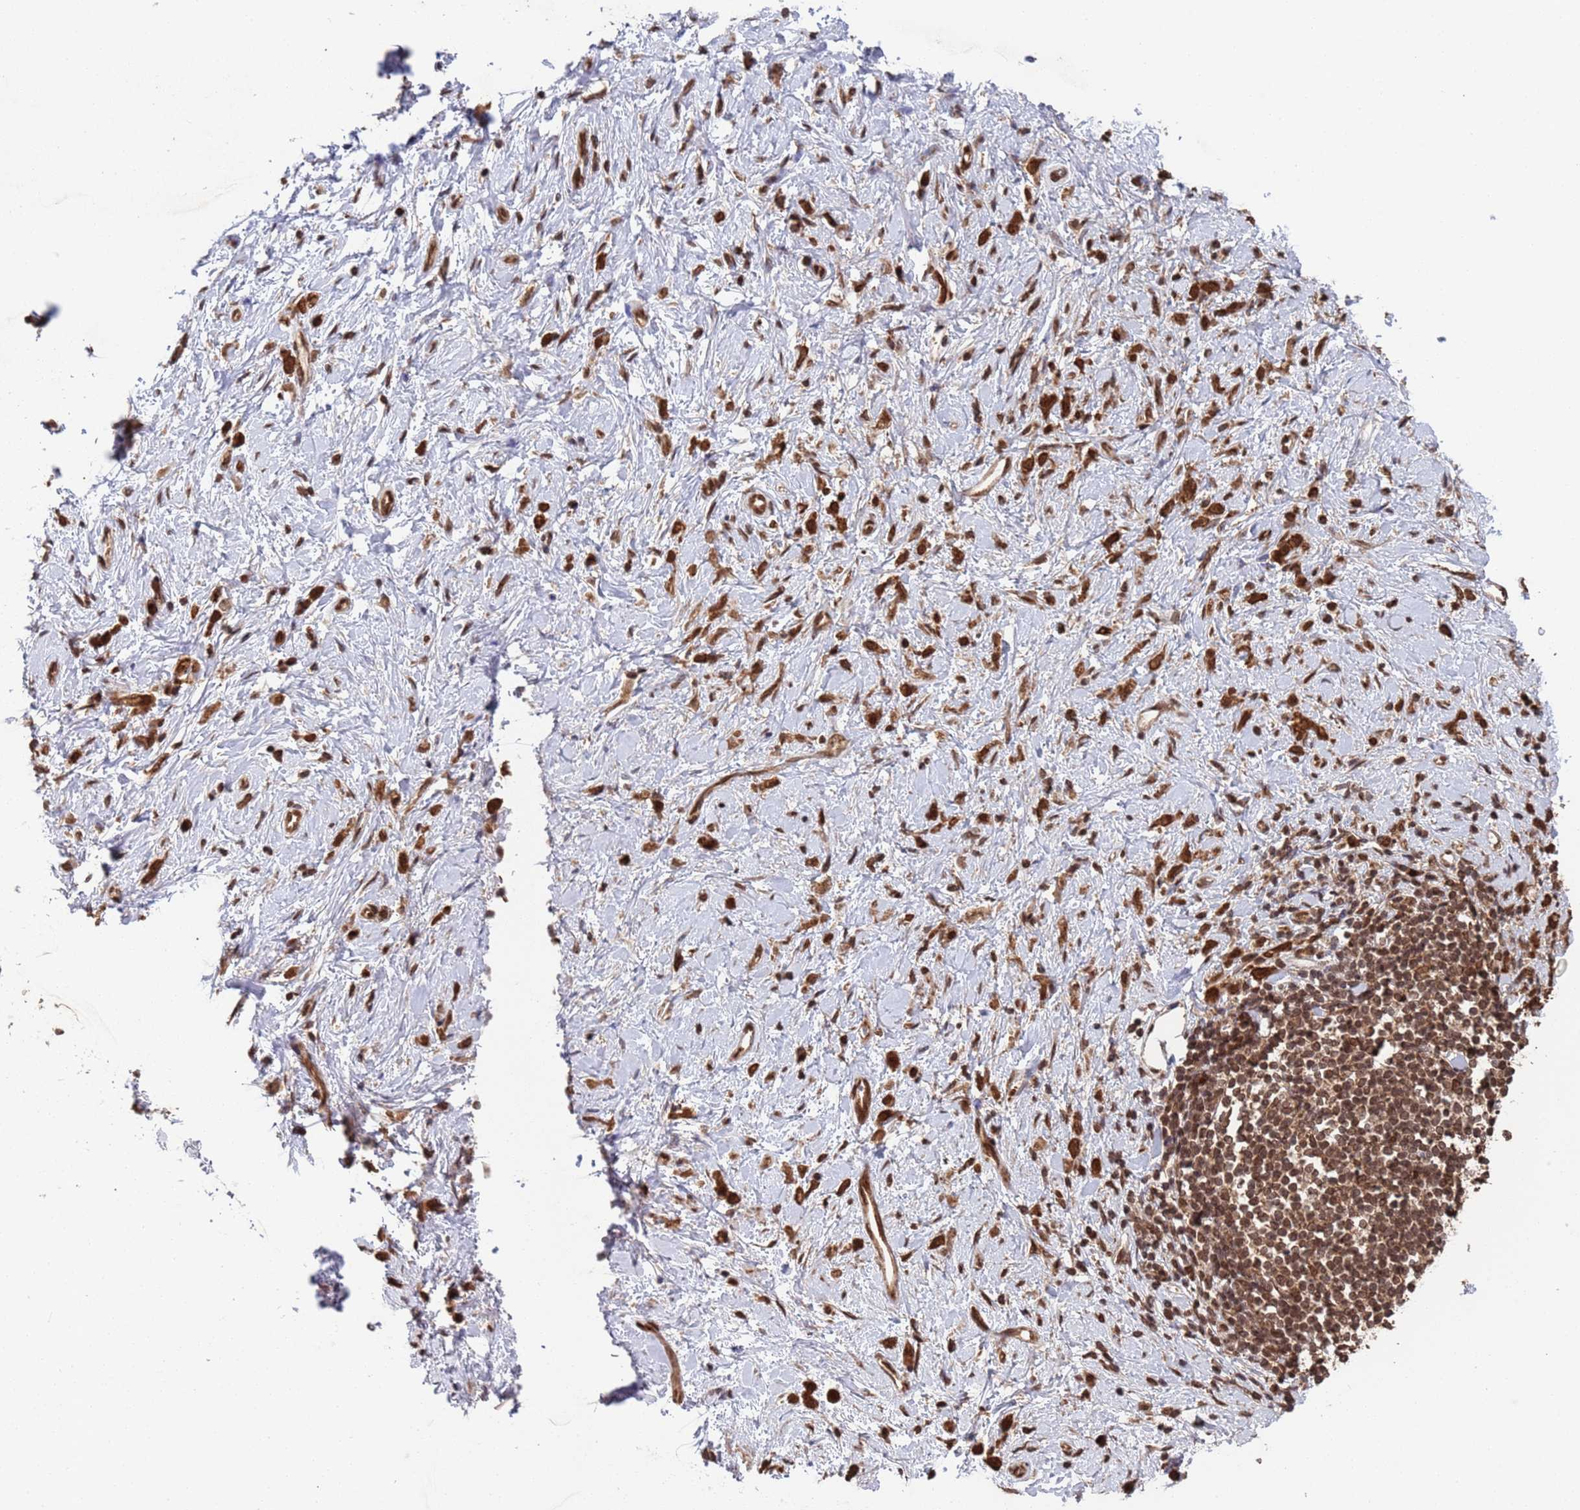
{"staining": {"intensity": "moderate", "quantity": ">75%", "location": "cytoplasmic/membranous,nuclear"}, "tissue": "stomach cancer", "cell_type": "Tumor cells", "image_type": "cancer", "snomed": [{"axis": "morphology", "description": "Adenocarcinoma, NOS"}, {"axis": "topography", "description": "Stomach"}], "caption": "Brown immunohistochemical staining in human stomach cancer (adenocarcinoma) displays moderate cytoplasmic/membranous and nuclear staining in about >75% of tumor cells.", "gene": "FUBP3", "patient": {"sex": "female", "age": 60}}